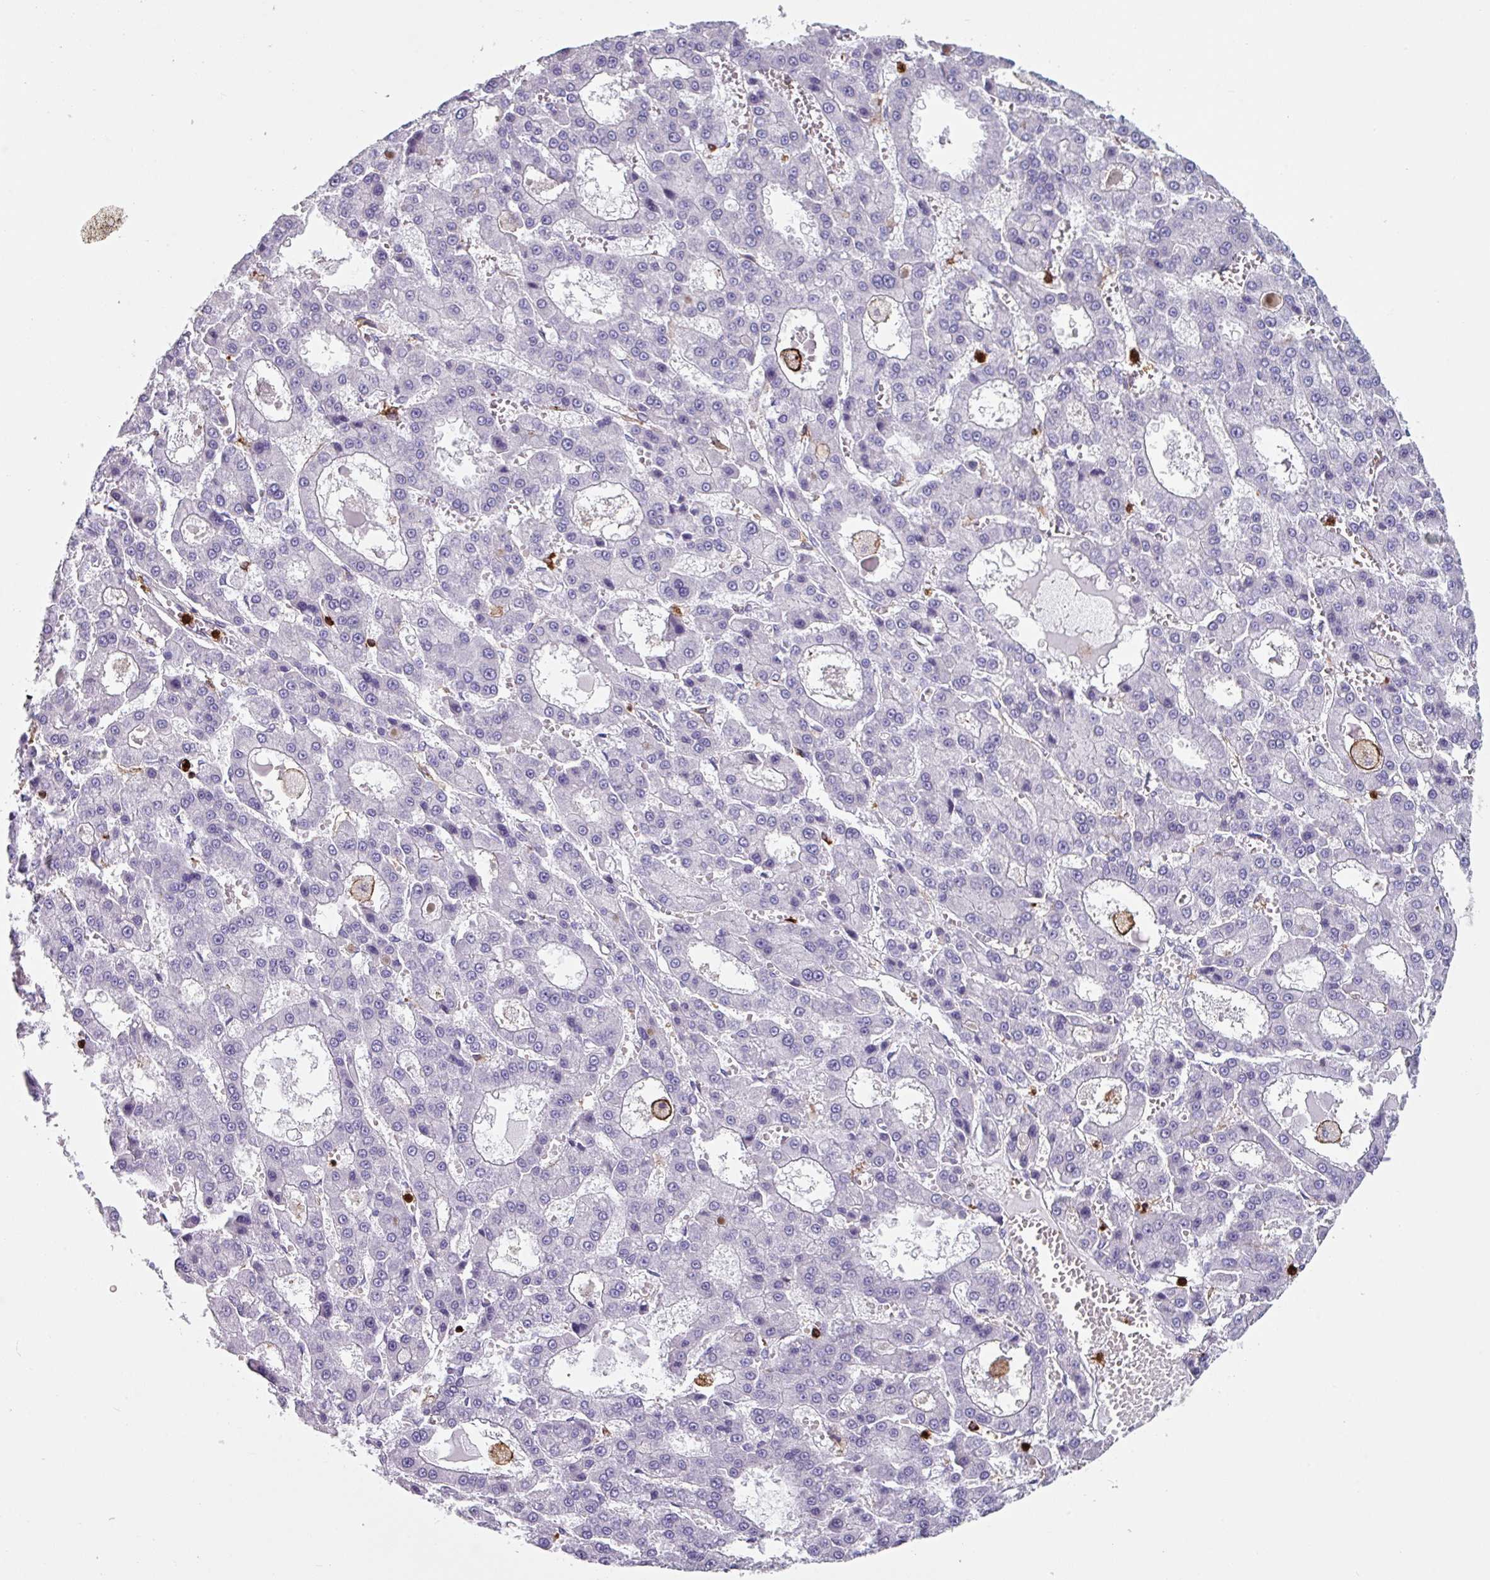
{"staining": {"intensity": "negative", "quantity": "none", "location": "none"}, "tissue": "liver cancer", "cell_type": "Tumor cells", "image_type": "cancer", "snomed": [{"axis": "morphology", "description": "Carcinoma, Hepatocellular, NOS"}, {"axis": "topography", "description": "Liver"}], "caption": "Tumor cells show no significant protein positivity in hepatocellular carcinoma (liver).", "gene": "EXOSC5", "patient": {"sex": "male", "age": 70}}